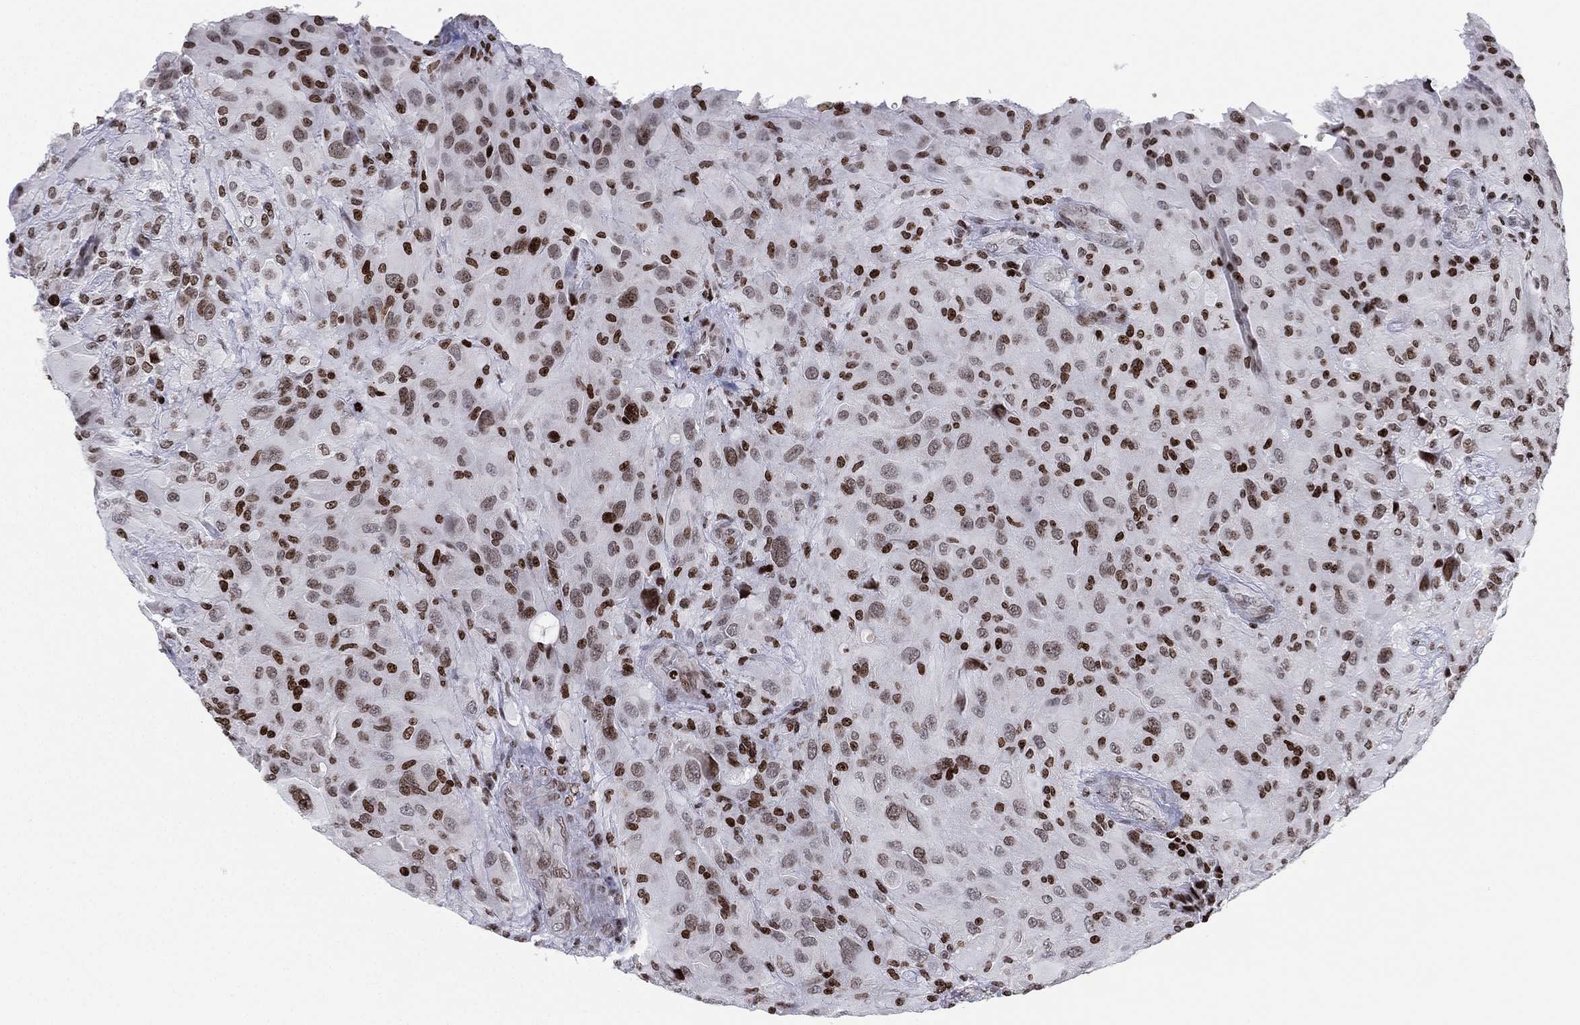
{"staining": {"intensity": "strong", "quantity": "25%-75%", "location": "nuclear"}, "tissue": "glioma", "cell_type": "Tumor cells", "image_type": "cancer", "snomed": [{"axis": "morphology", "description": "Glioma, malignant, High grade"}, {"axis": "topography", "description": "Cerebral cortex"}], "caption": "Immunohistochemistry (IHC) image of neoplastic tissue: malignant glioma (high-grade) stained using IHC exhibits high levels of strong protein expression localized specifically in the nuclear of tumor cells, appearing as a nuclear brown color.", "gene": "MFSD14A", "patient": {"sex": "male", "age": 35}}